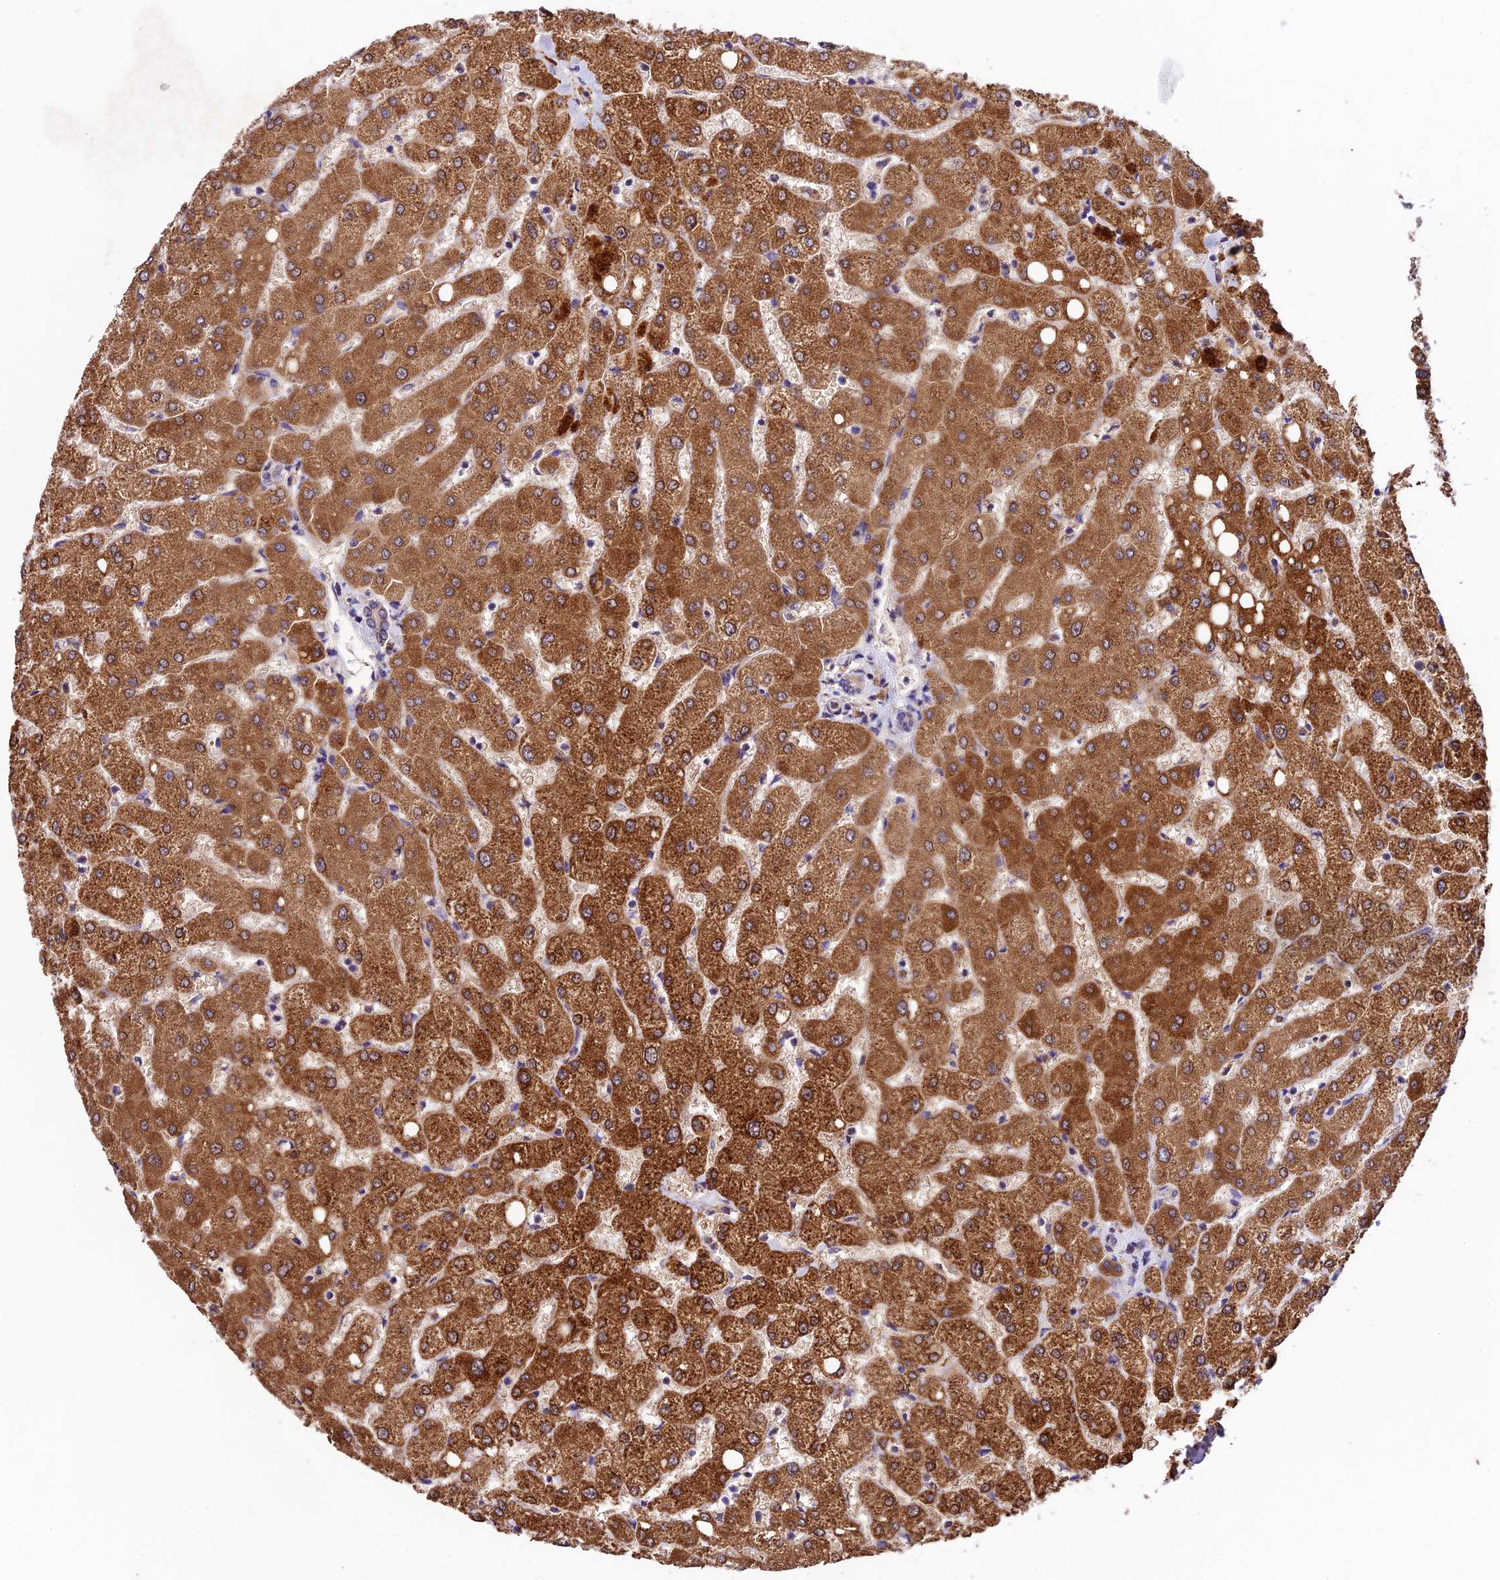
{"staining": {"intensity": "negative", "quantity": "none", "location": "none"}, "tissue": "liver", "cell_type": "Cholangiocytes", "image_type": "normal", "snomed": [{"axis": "morphology", "description": "Normal tissue, NOS"}, {"axis": "topography", "description": "Liver"}], "caption": "A histopathology image of liver stained for a protein demonstrates no brown staining in cholangiocytes.", "gene": "SBNO2", "patient": {"sex": "female", "age": 54}}